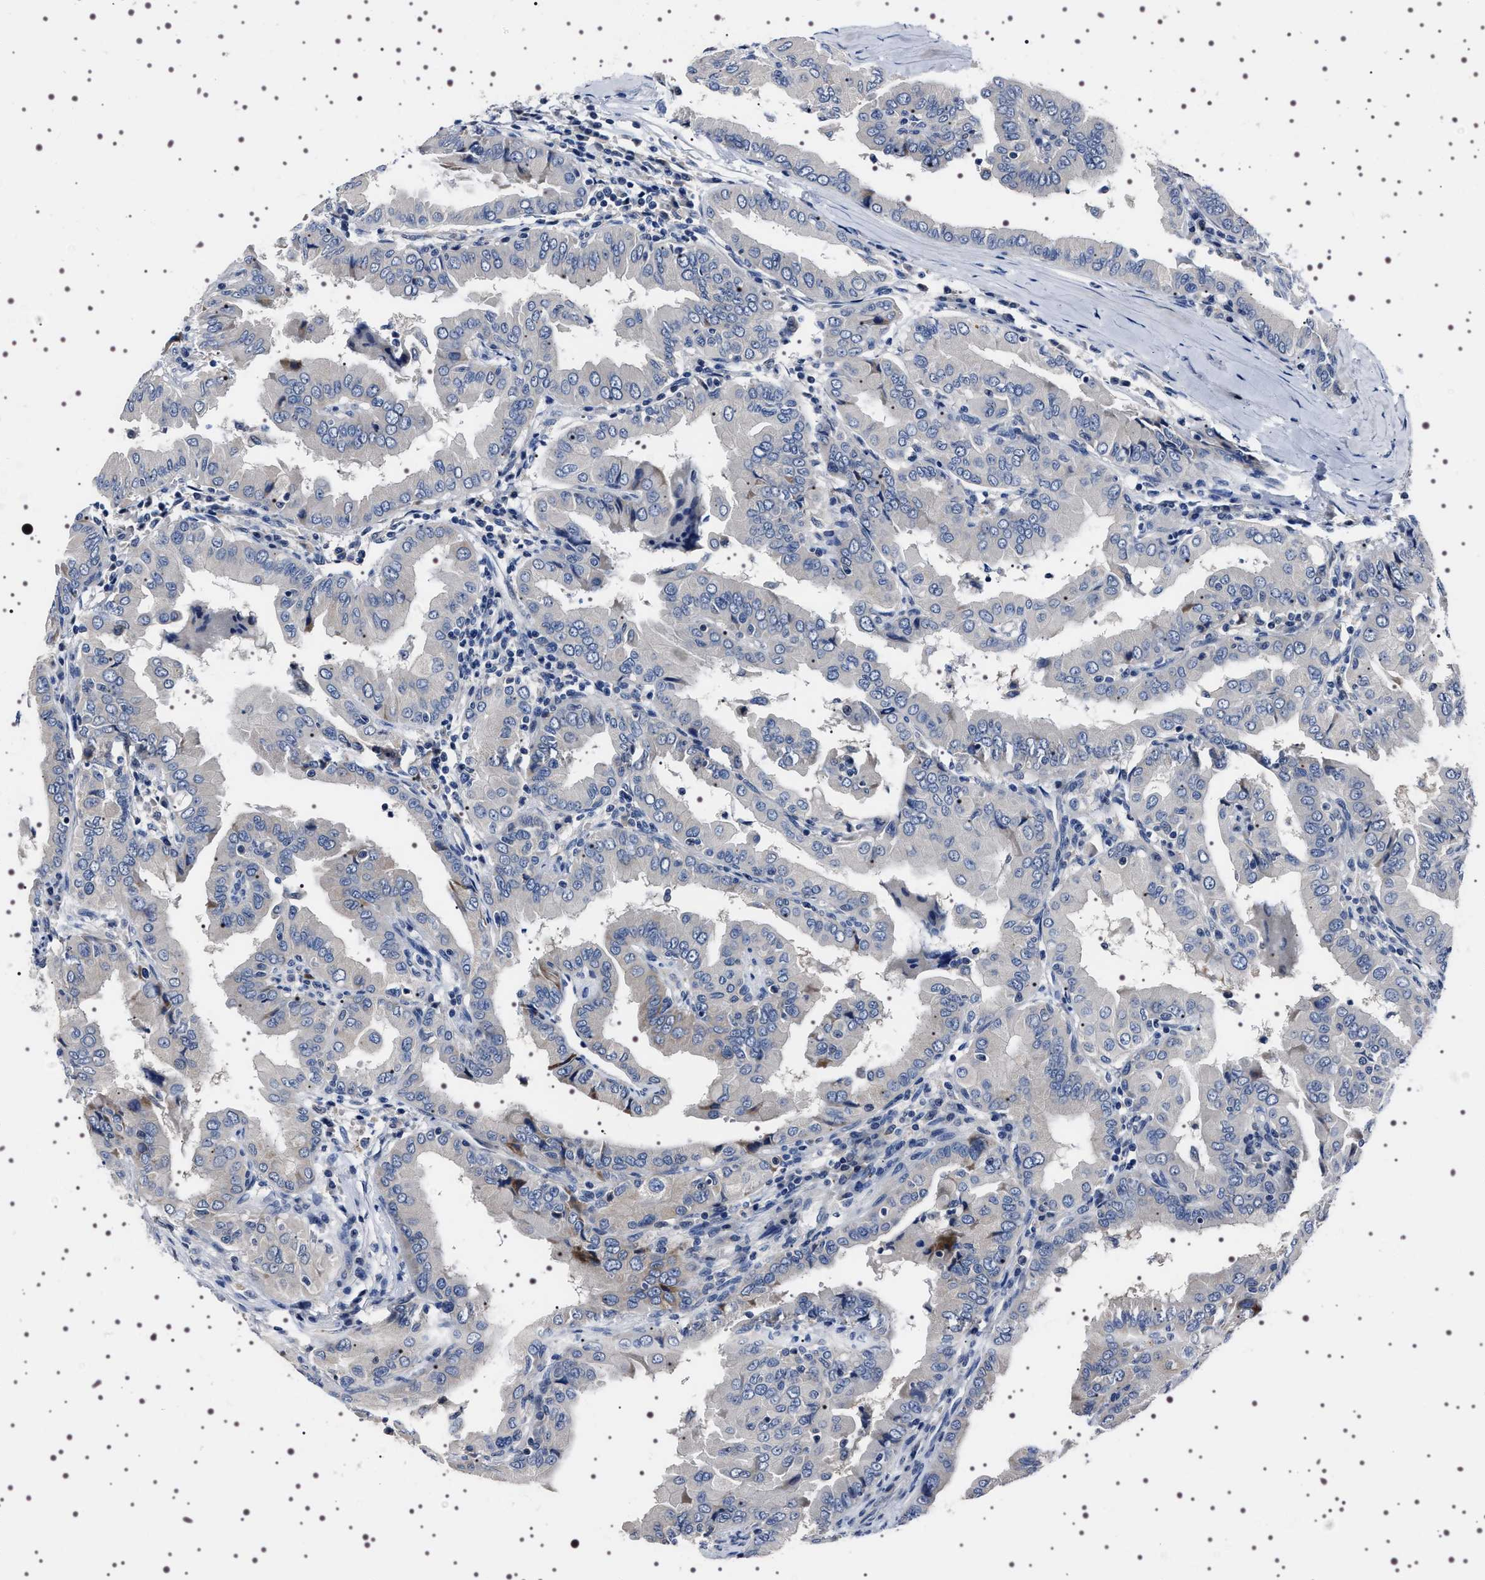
{"staining": {"intensity": "negative", "quantity": "none", "location": "none"}, "tissue": "thyroid cancer", "cell_type": "Tumor cells", "image_type": "cancer", "snomed": [{"axis": "morphology", "description": "Papillary adenocarcinoma, NOS"}, {"axis": "topography", "description": "Thyroid gland"}], "caption": "An immunohistochemistry (IHC) histopathology image of thyroid cancer (papillary adenocarcinoma) is shown. There is no staining in tumor cells of thyroid cancer (papillary adenocarcinoma).", "gene": "TARBP1", "patient": {"sex": "male", "age": 33}}